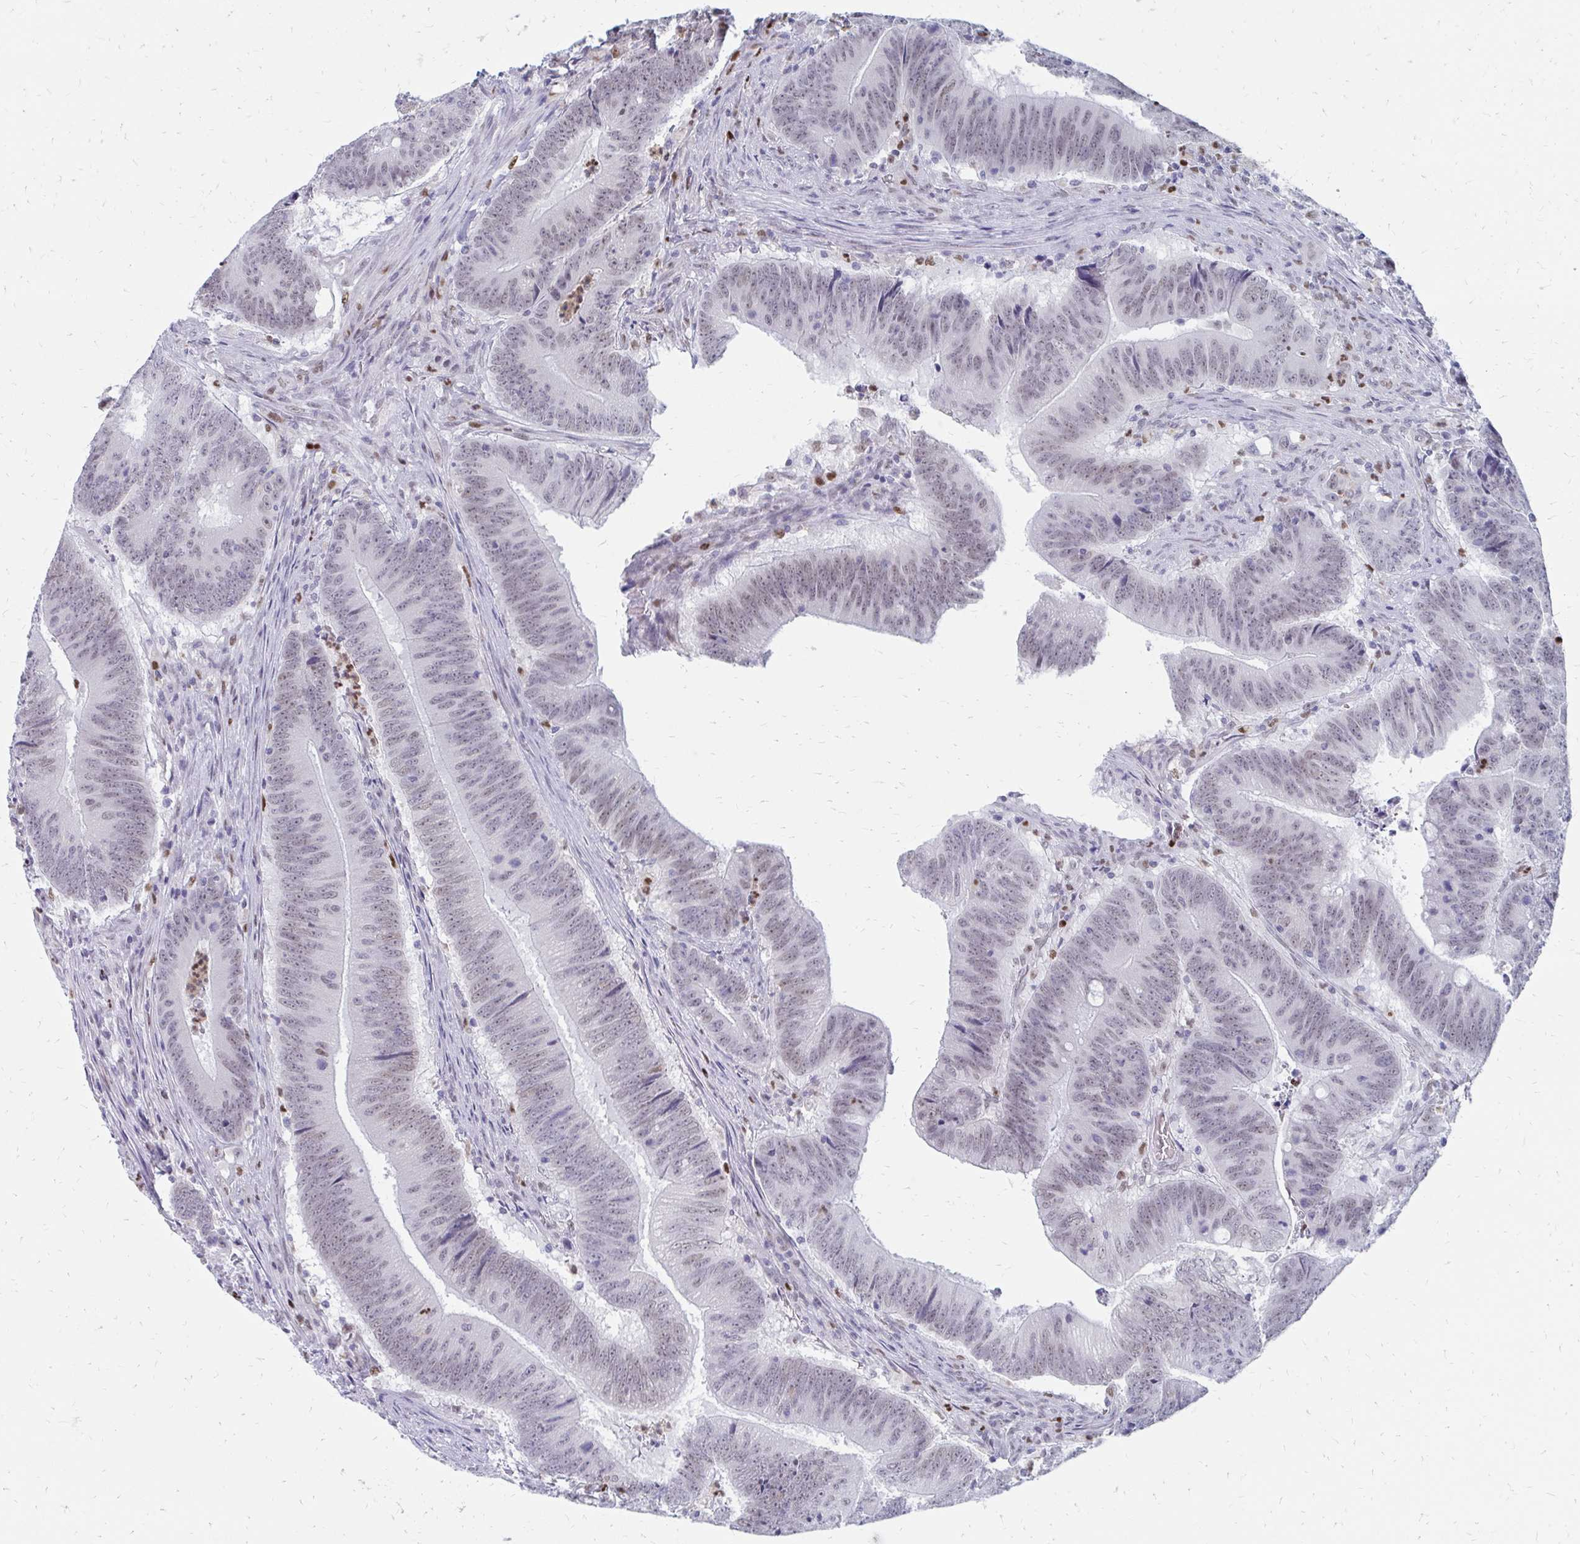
{"staining": {"intensity": "weak", "quantity": ">75%", "location": "nuclear"}, "tissue": "colorectal cancer", "cell_type": "Tumor cells", "image_type": "cancer", "snomed": [{"axis": "morphology", "description": "Adenocarcinoma, NOS"}, {"axis": "topography", "description": "Colon"}], "caption": "This is a micrograph of immunohistochemistry staining of adenocarcinoma (colorectal), which shows weak expression in the nuclear of tumor cells.", "gene": "PLK3", "patient": {"sex": "female", "age": 87}}